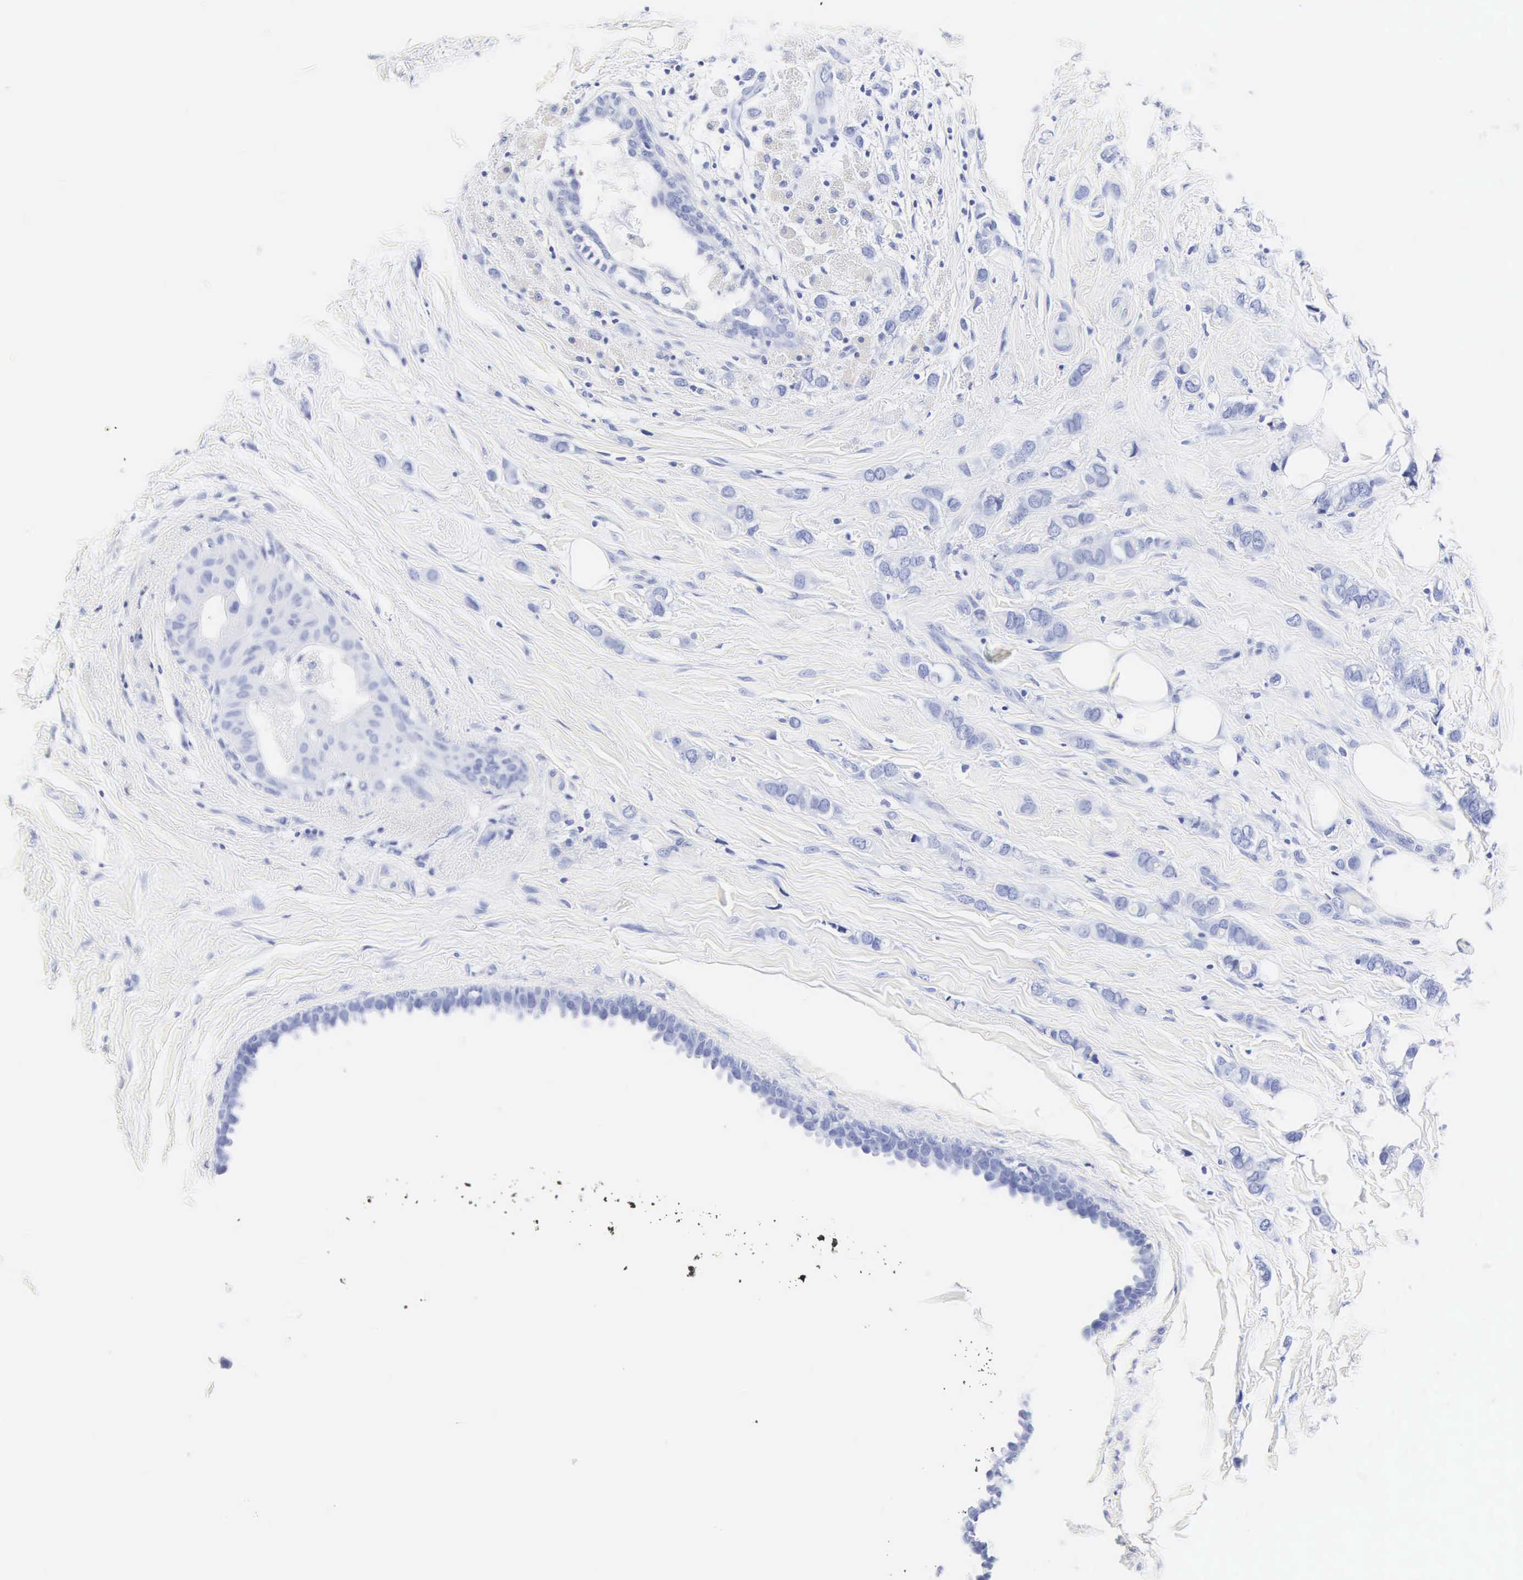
{"staining": {"intensity": "negative", "quantity": "none", "location": "none"}, "tissue": "breast cancer", "cell_type": "Tumor cells", "image_type": "cancer", "snomed": [{"axis": "morphology", "description": "Duct carcinoma"}, {"axis": "topography", "description": "Breast"}], "caption": "Tumor cells are negative for protein expression in human invasive ductal carcinoma (breast).", "gene": "INS", "patient": {"sex": "female", "age": 72}}